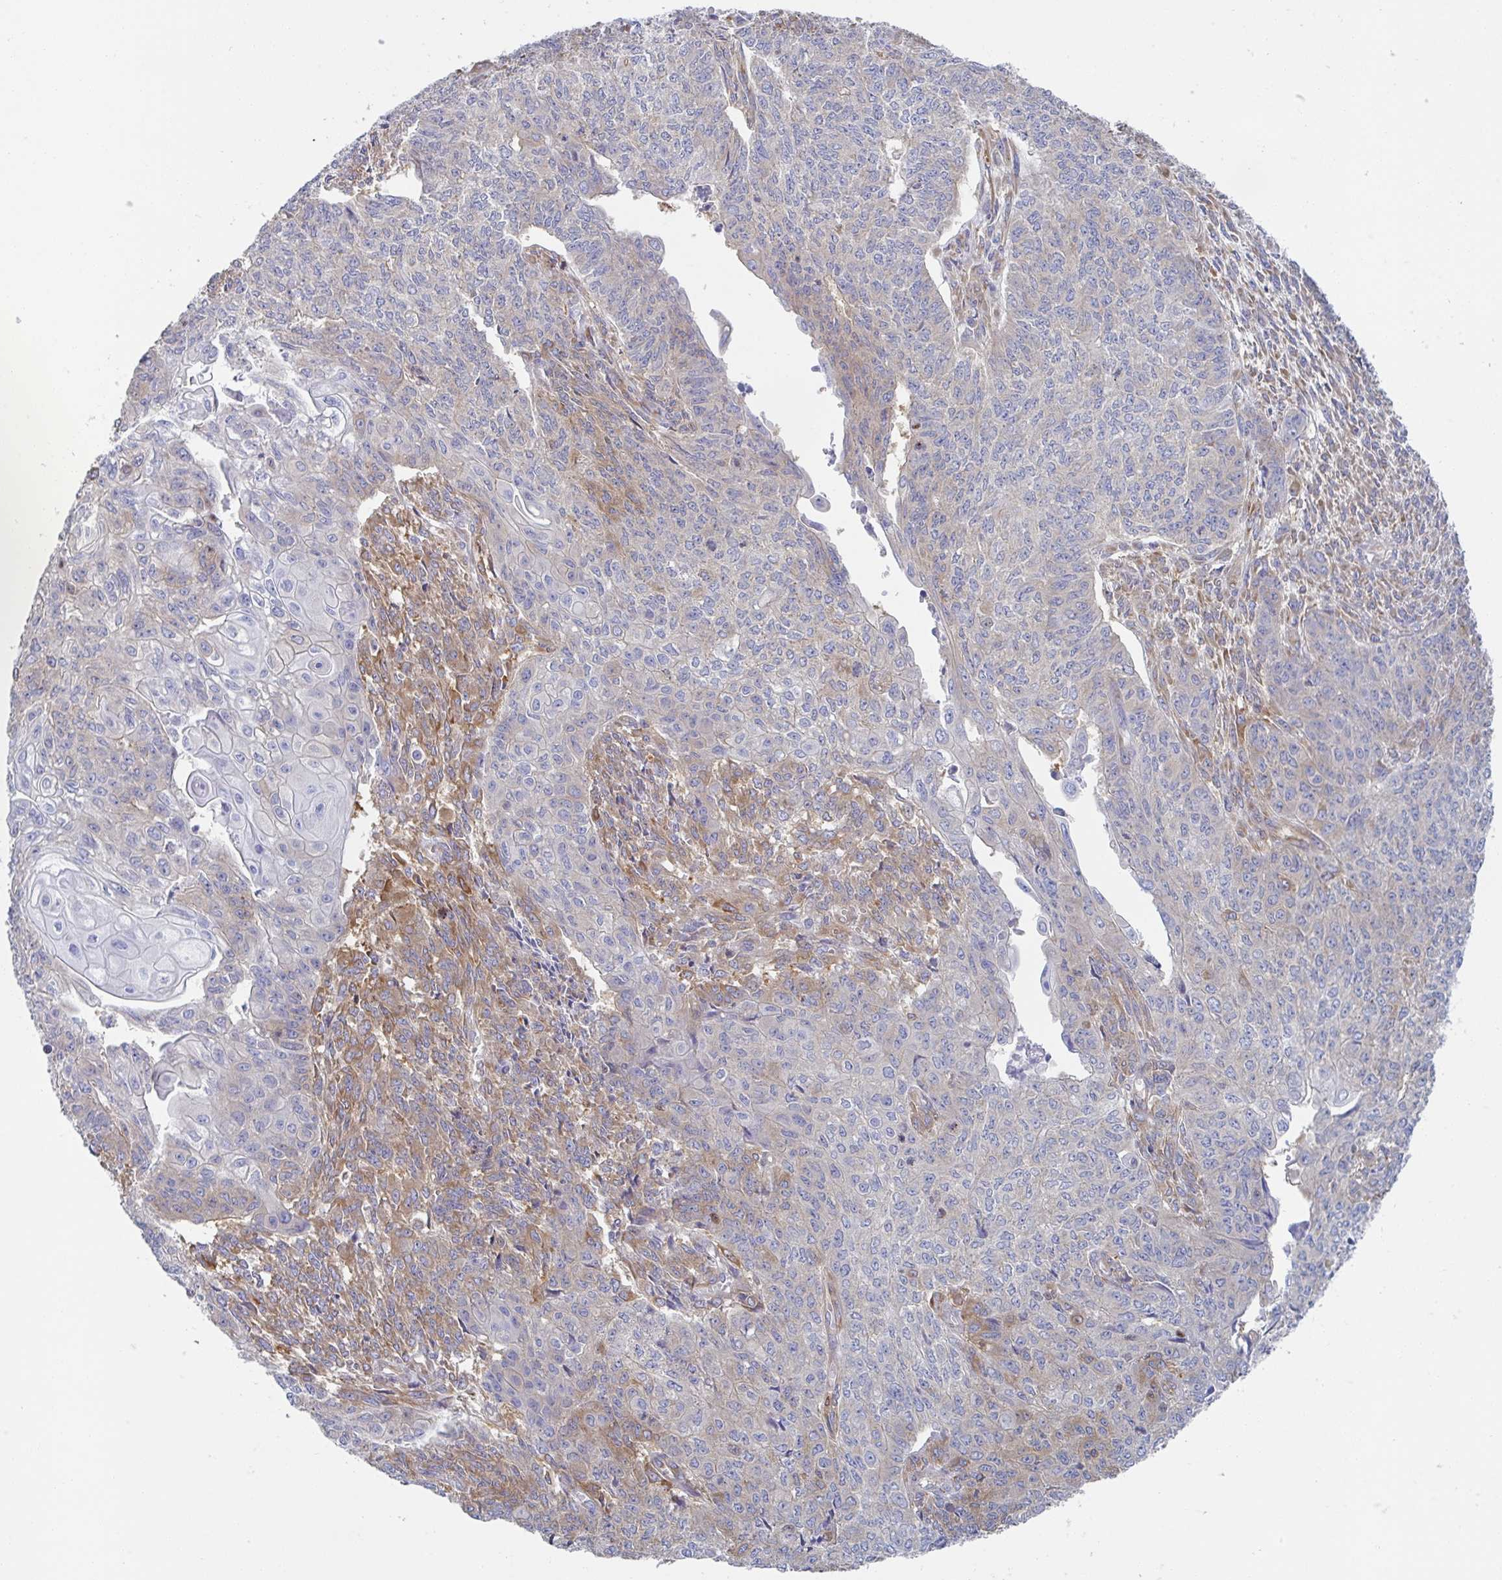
{"staining": {"intensity": "negative", "quantity": "none", "location": "none"}, "tissue": "endometrial cancer", "cell_type": "Tumor cells", "image_type": "cancer", "snomed": [{"axis": "morphology", "description": "Adenocarcinoma, NOS"}, {"axis": "topography", "description": "Endometrium"}], "caption": "This is an immunohistochemistry histopathology image of human endometrial adenocarcinoma. There is no positivity in tumor cells.", "gene": "AMPD2", "patient": {"sex": "female", "age": 32}}